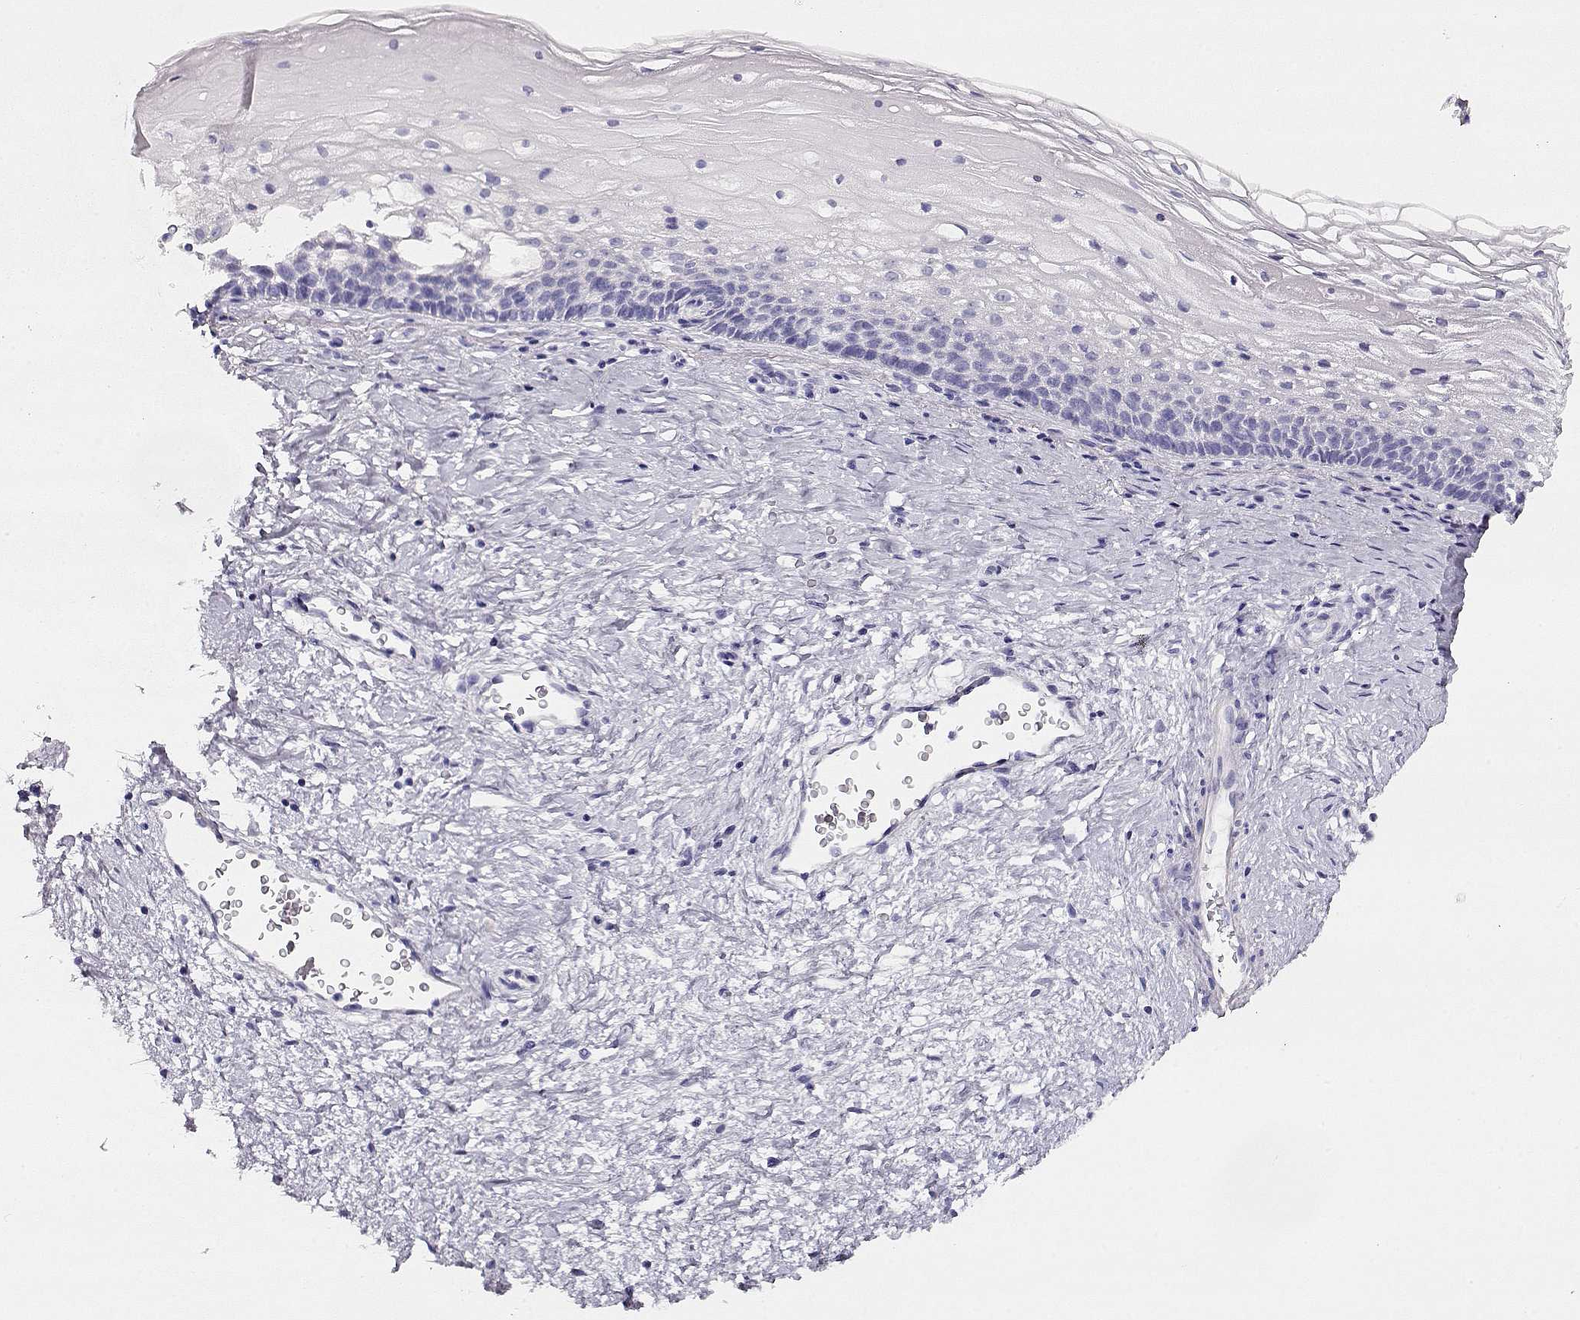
{"staining": {"intensity": "negative", "quantity": "none", "location": "none"}, "tissue": "cervix", "cell_type": "Glandular cells", "image_type": "normal", "snomed": [{"axis": "morphology", "description": "Normal tissue, NOS"}, {"axis": "topography", "description": "Cervix"}], "caption": "Micrograph shows no significant protein positivity in glandular cells of normal cervix.", "gene": "ACTN2", "patient": {"sex": "female", "age": 34}}